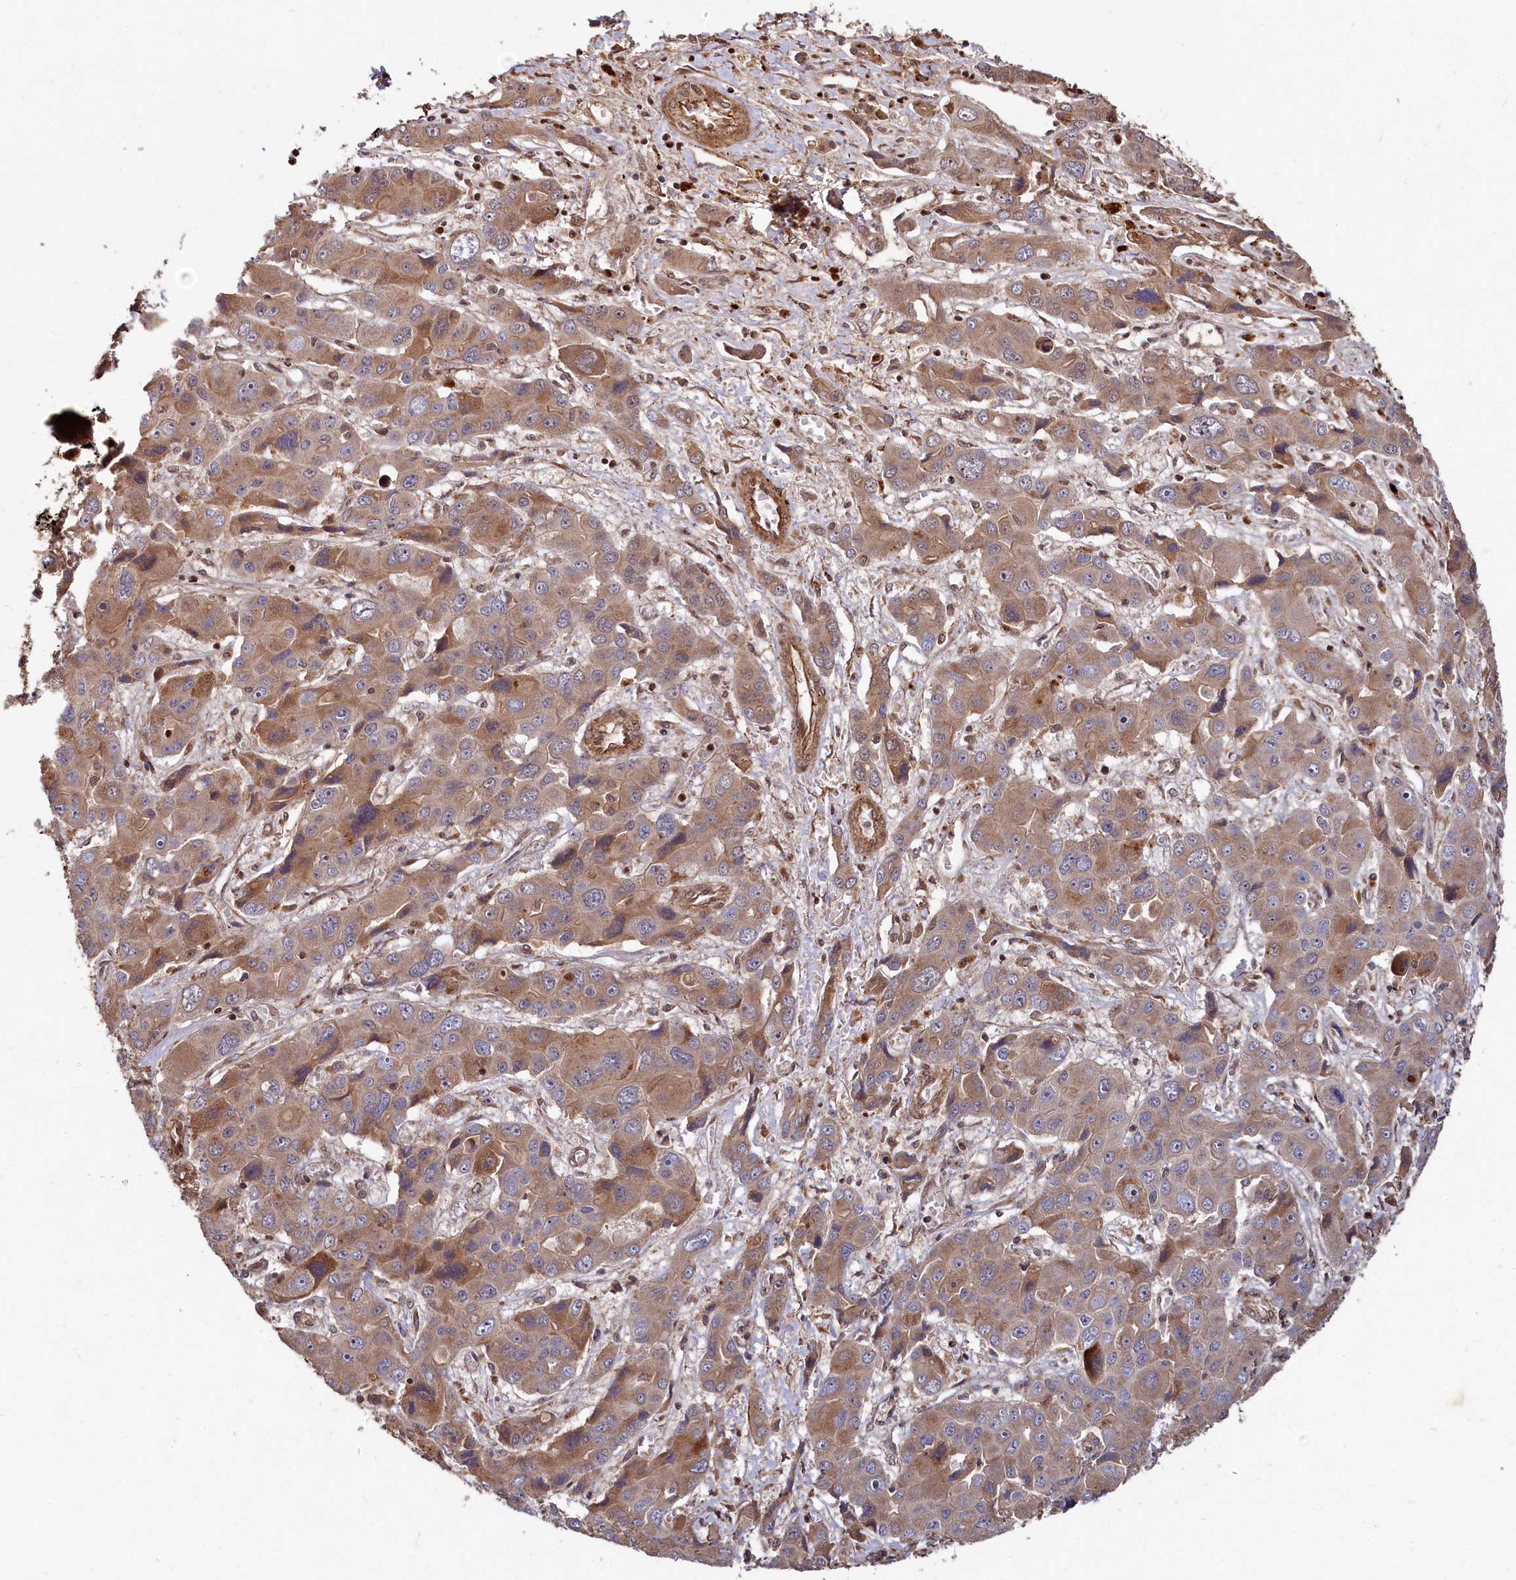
{"staining": {"intensity": "moderate", "quantity": ">75%", "location": "cytoplasmic/membranous"}, "tissue": "liver cancer", "cell_type": "Tumor cells", "image_type": "cancer", "snomed": [{"axis": "morphology", "description": "Cholangiocarcinoma"}, {"axis": "topography", "description": "Liver"}], "caption": "Protein expression analysis of liver cancer reveals moderate cytoplasmic/membranous positivity in approximately >75% of tumor cells.", "gene": "TRIM23", "patient": {"sex": "male", "age": 67}}